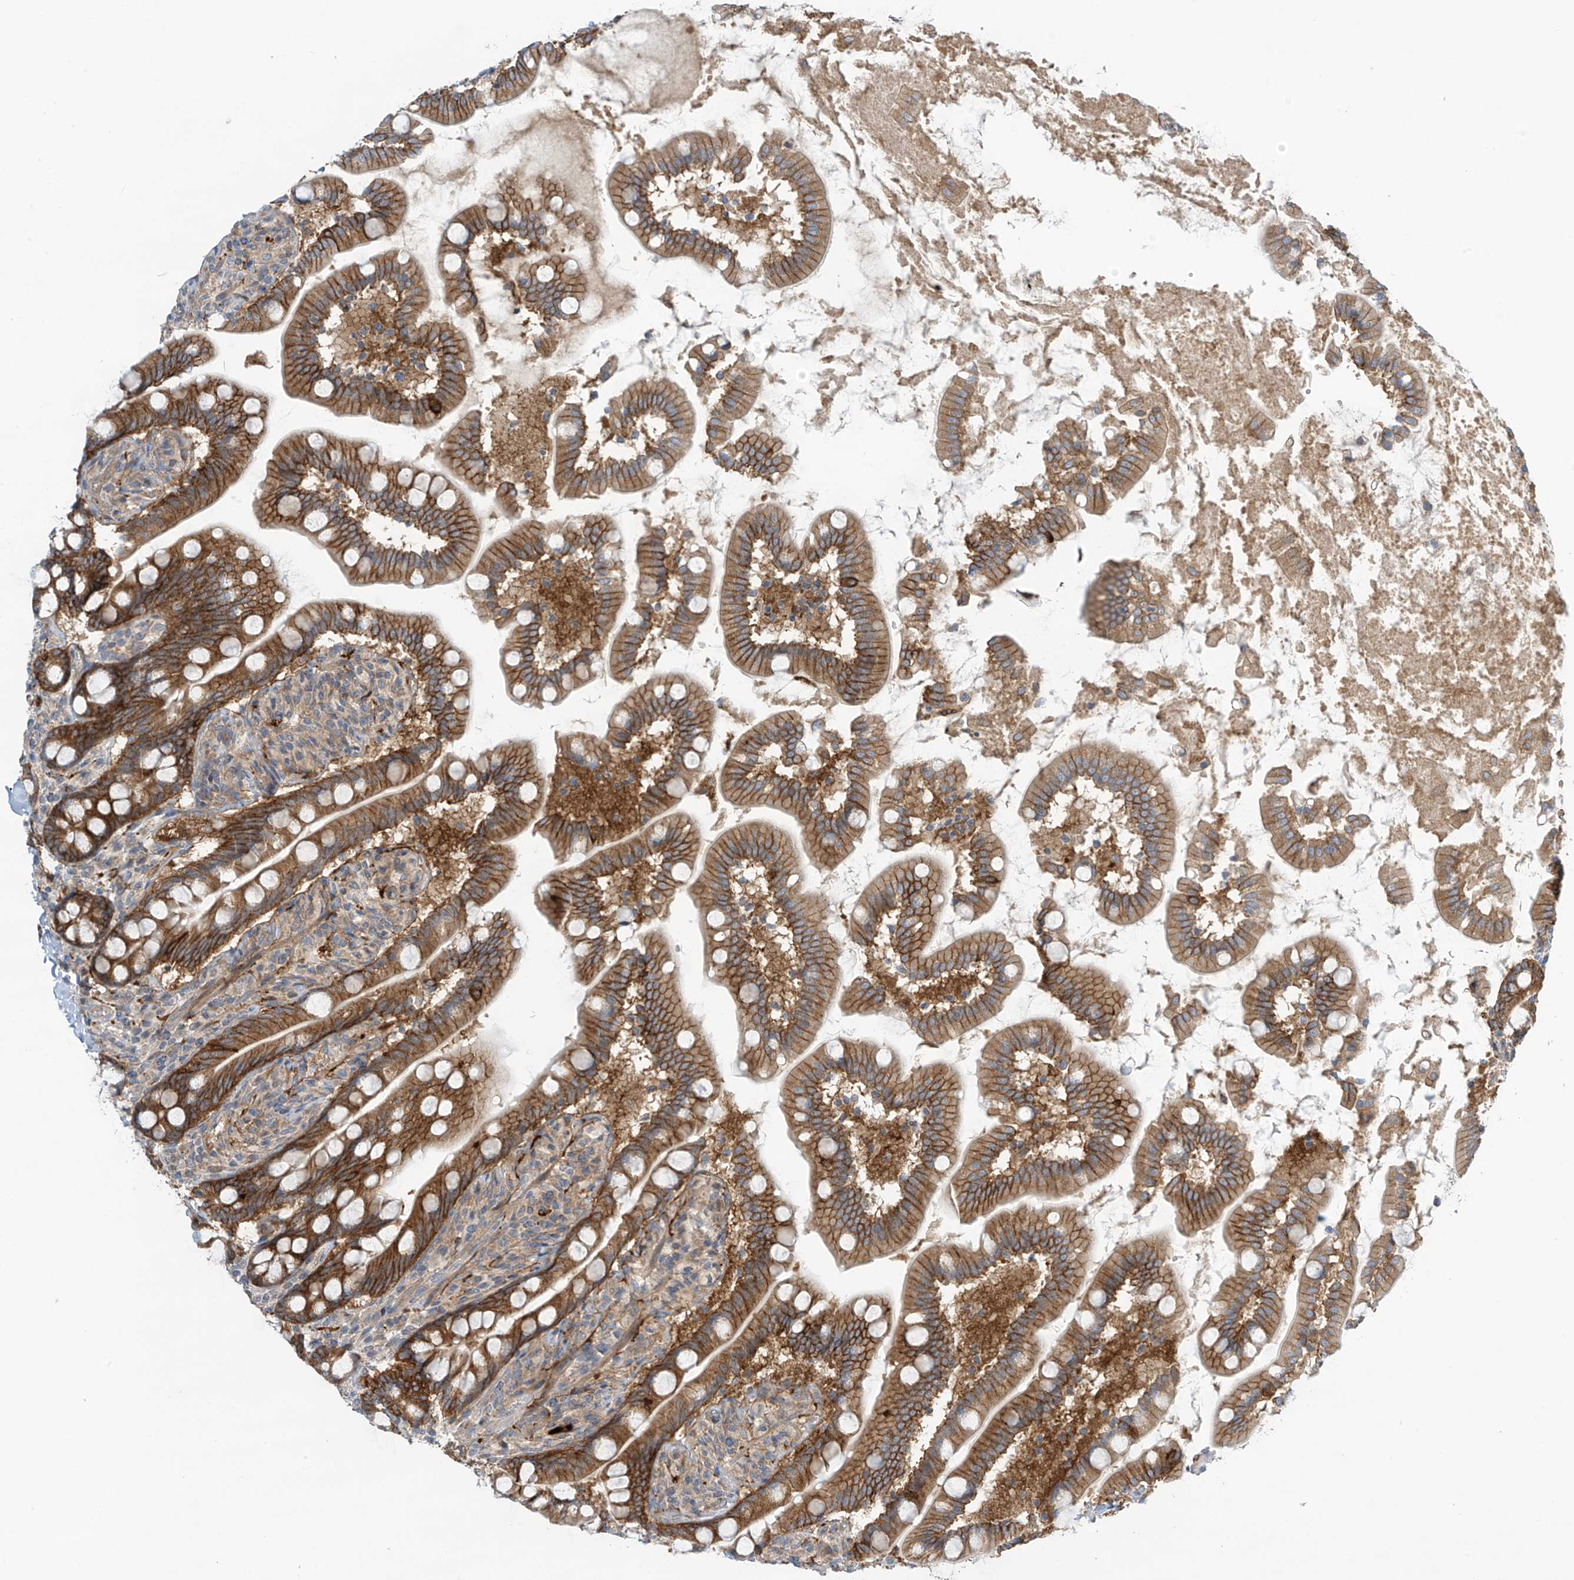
{"staining": {"intensity": "moderate", "quantity": ">75%", "location": "cytoplasmic/membranous"}, "tissue": "small intestine", "cell_type": "Glandular cells", "image_type": "normal", "snomed": [{"axis": "morphology", "description": "Normal tissue, NOS"}, {"axis": "topography", "description": "Small intestine"}], "caption": "Brown immunohistochemical staining in unremarkable human small intestine shows moderate cytoplasmic/membranous positivity in approximately >75% of glandular cells. (DAB IHC, brown staining for protein, blue staining for nuclei).", "gene": "FSD1L", "patient": {"sex": "female", "age": 64}}